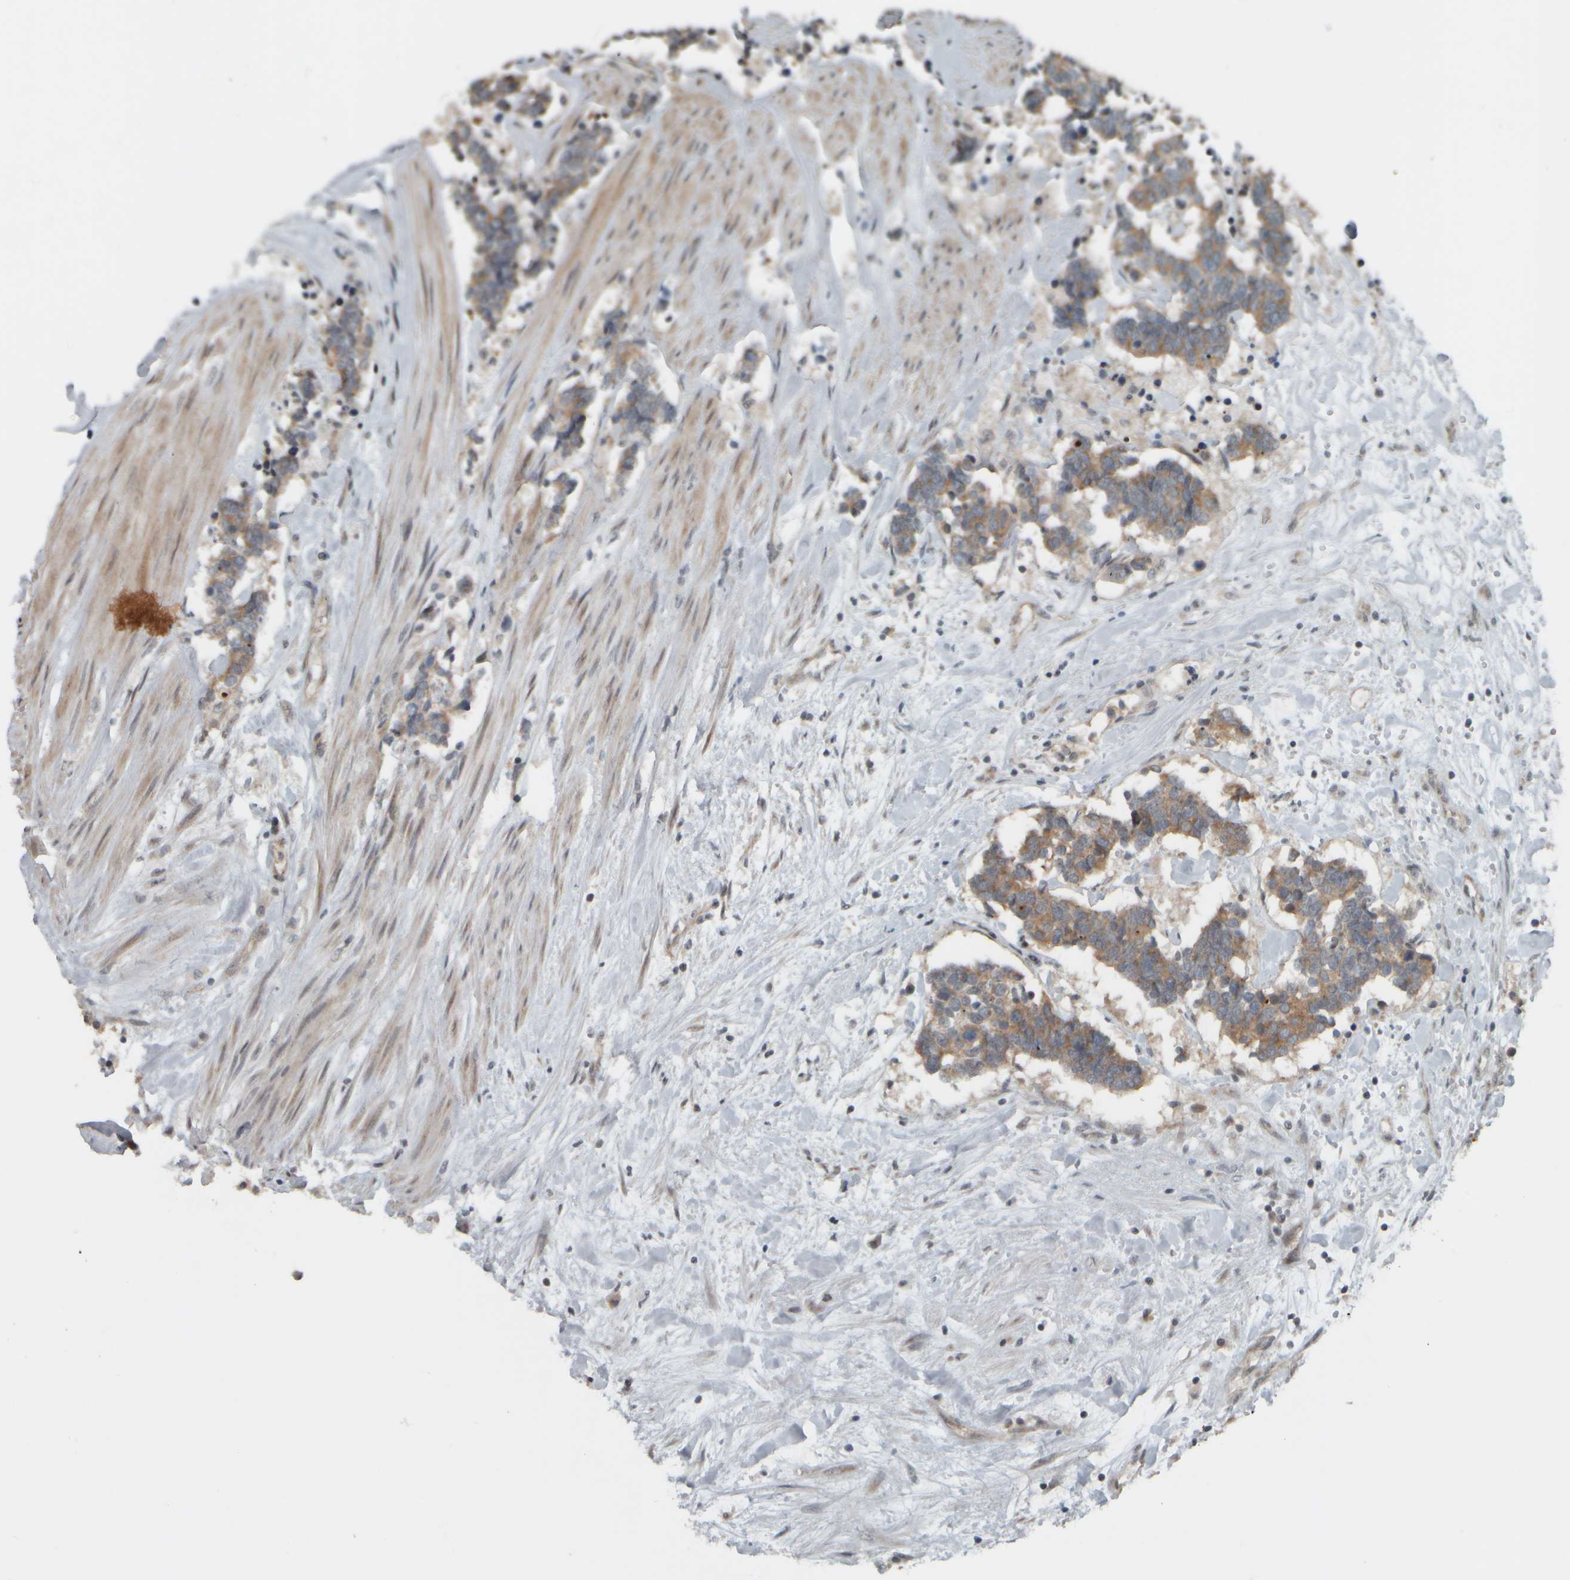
{"staining": {"intensity": "moderate", "quantity": ">75%", "location": "cytoplasmic/membranous"}, "tissue": "carcinoid", "cell_type": "Tumor cells", "image_type": "cancer", "snomed": [{"axis": "morphology", "description": "Carcinoma, NOS"}, {"axis": "morphology", "description": "Carcinoid, malignant, NOS"}, {"axis": "topography", "description": "Urinary bladder"}], "caption": "Immunohistochemical staining of carcinoid (malignant) displays medium levels of moderate cytoplasmic/membranous protein positivity in approximately >75% of tumor cells. (DAB (3,3'-diaminobenzidine) IHC, brown staining for protein, blue staining for nuclei).", "gene": "NAPG", "patient": {"sex": "male", "age": 57}}